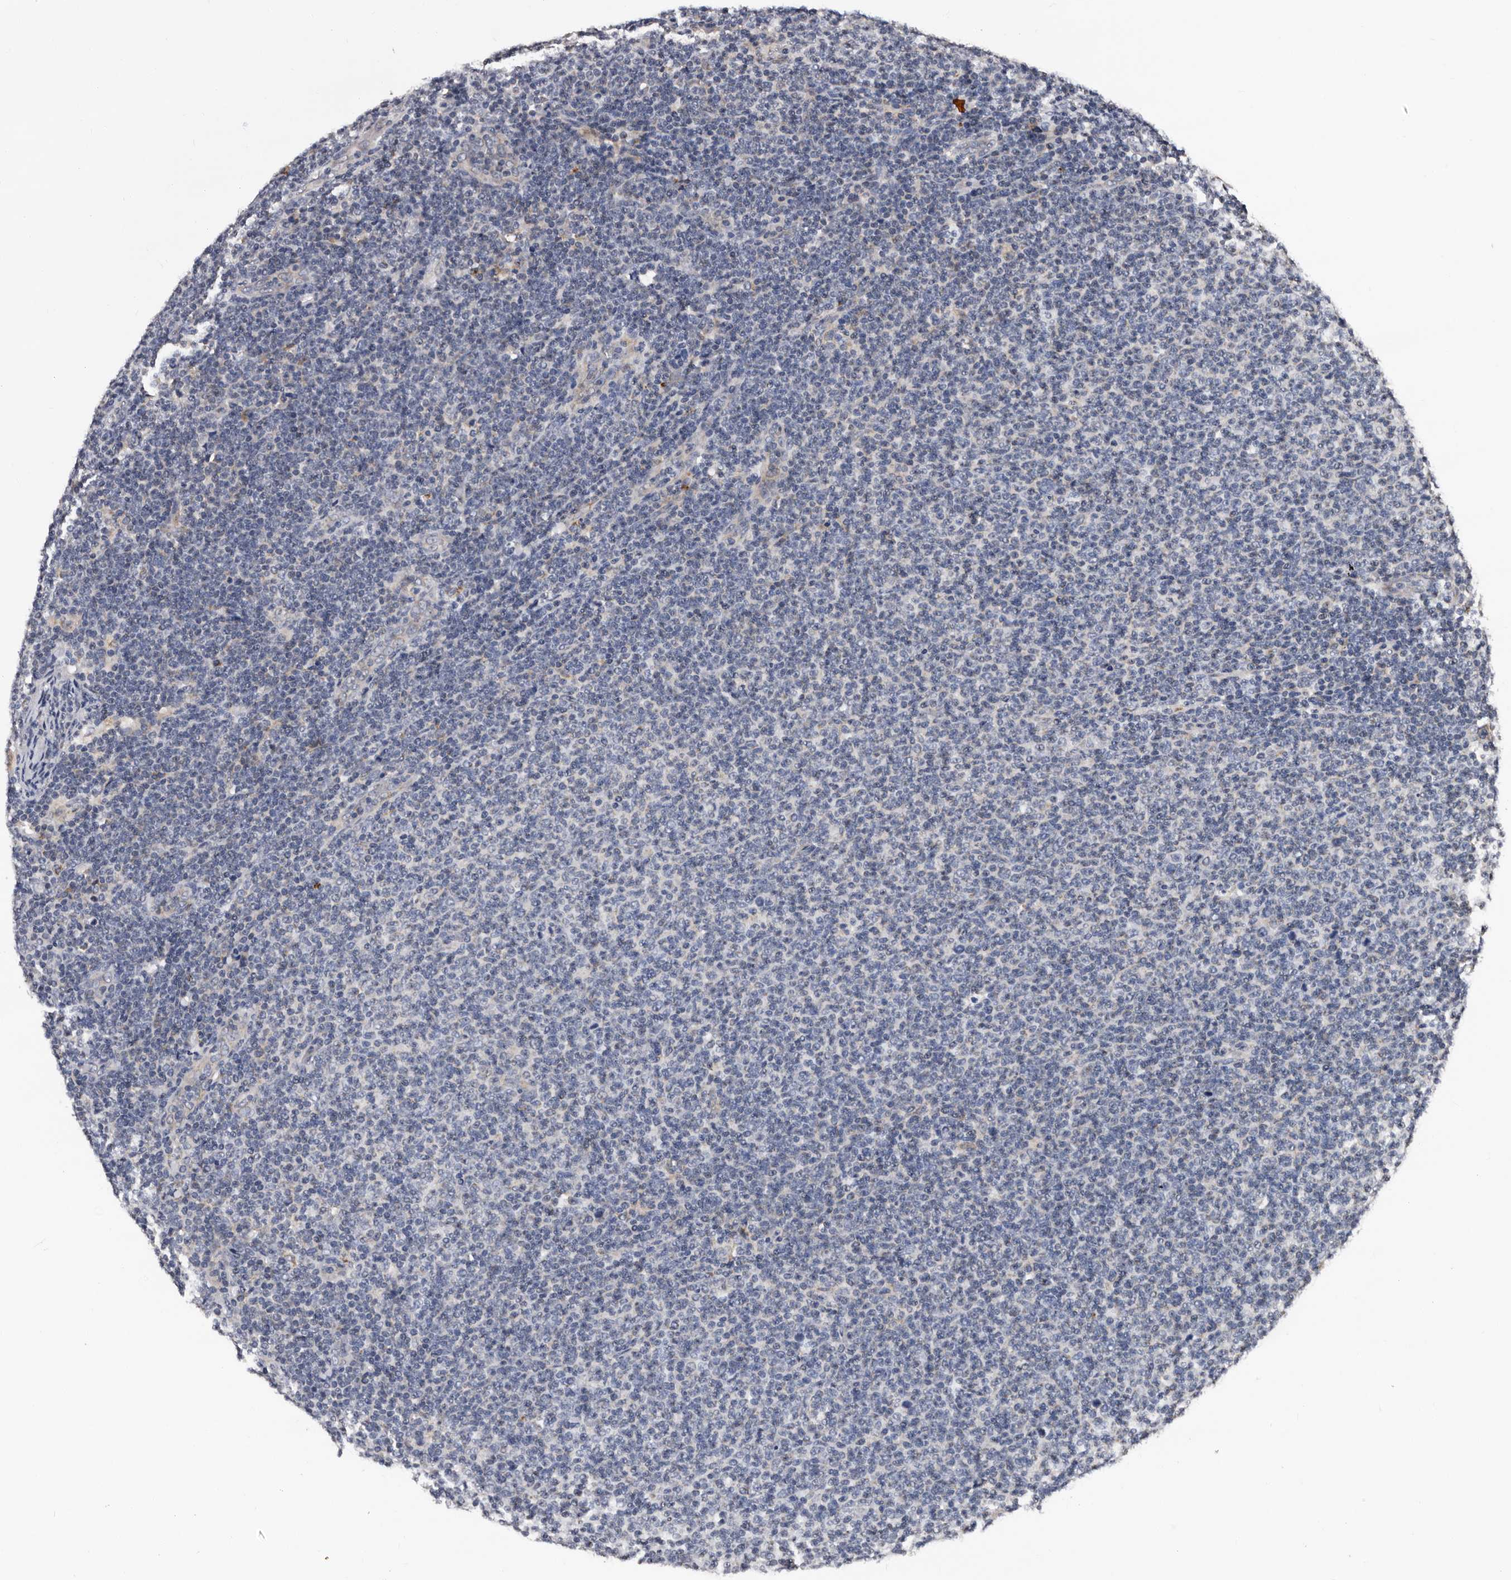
{"staining": {"intensity": "negative", "quantity": "none", "location": "none"}, "tissue": "lymphoma", "cell_type": "Tumor cells", "image_type": "cancer", "snomed": [{"axis": "morphology", "description": "Malignant lymphoma, non-Hodgkin's type, Low grade"}, {"axis": "topography", "description": "Lymph node"}], "caption": "Tumor cells are negative for protein expression in human lymphoma. Brightfield microscopy of IHC stained with DAB (3,3'-diaminobenzidine) (brown) and hematoxylin (blue), captured at high magnification.", "gene": "TAF4B", "patient": {"sex": "male", "age": 66}}